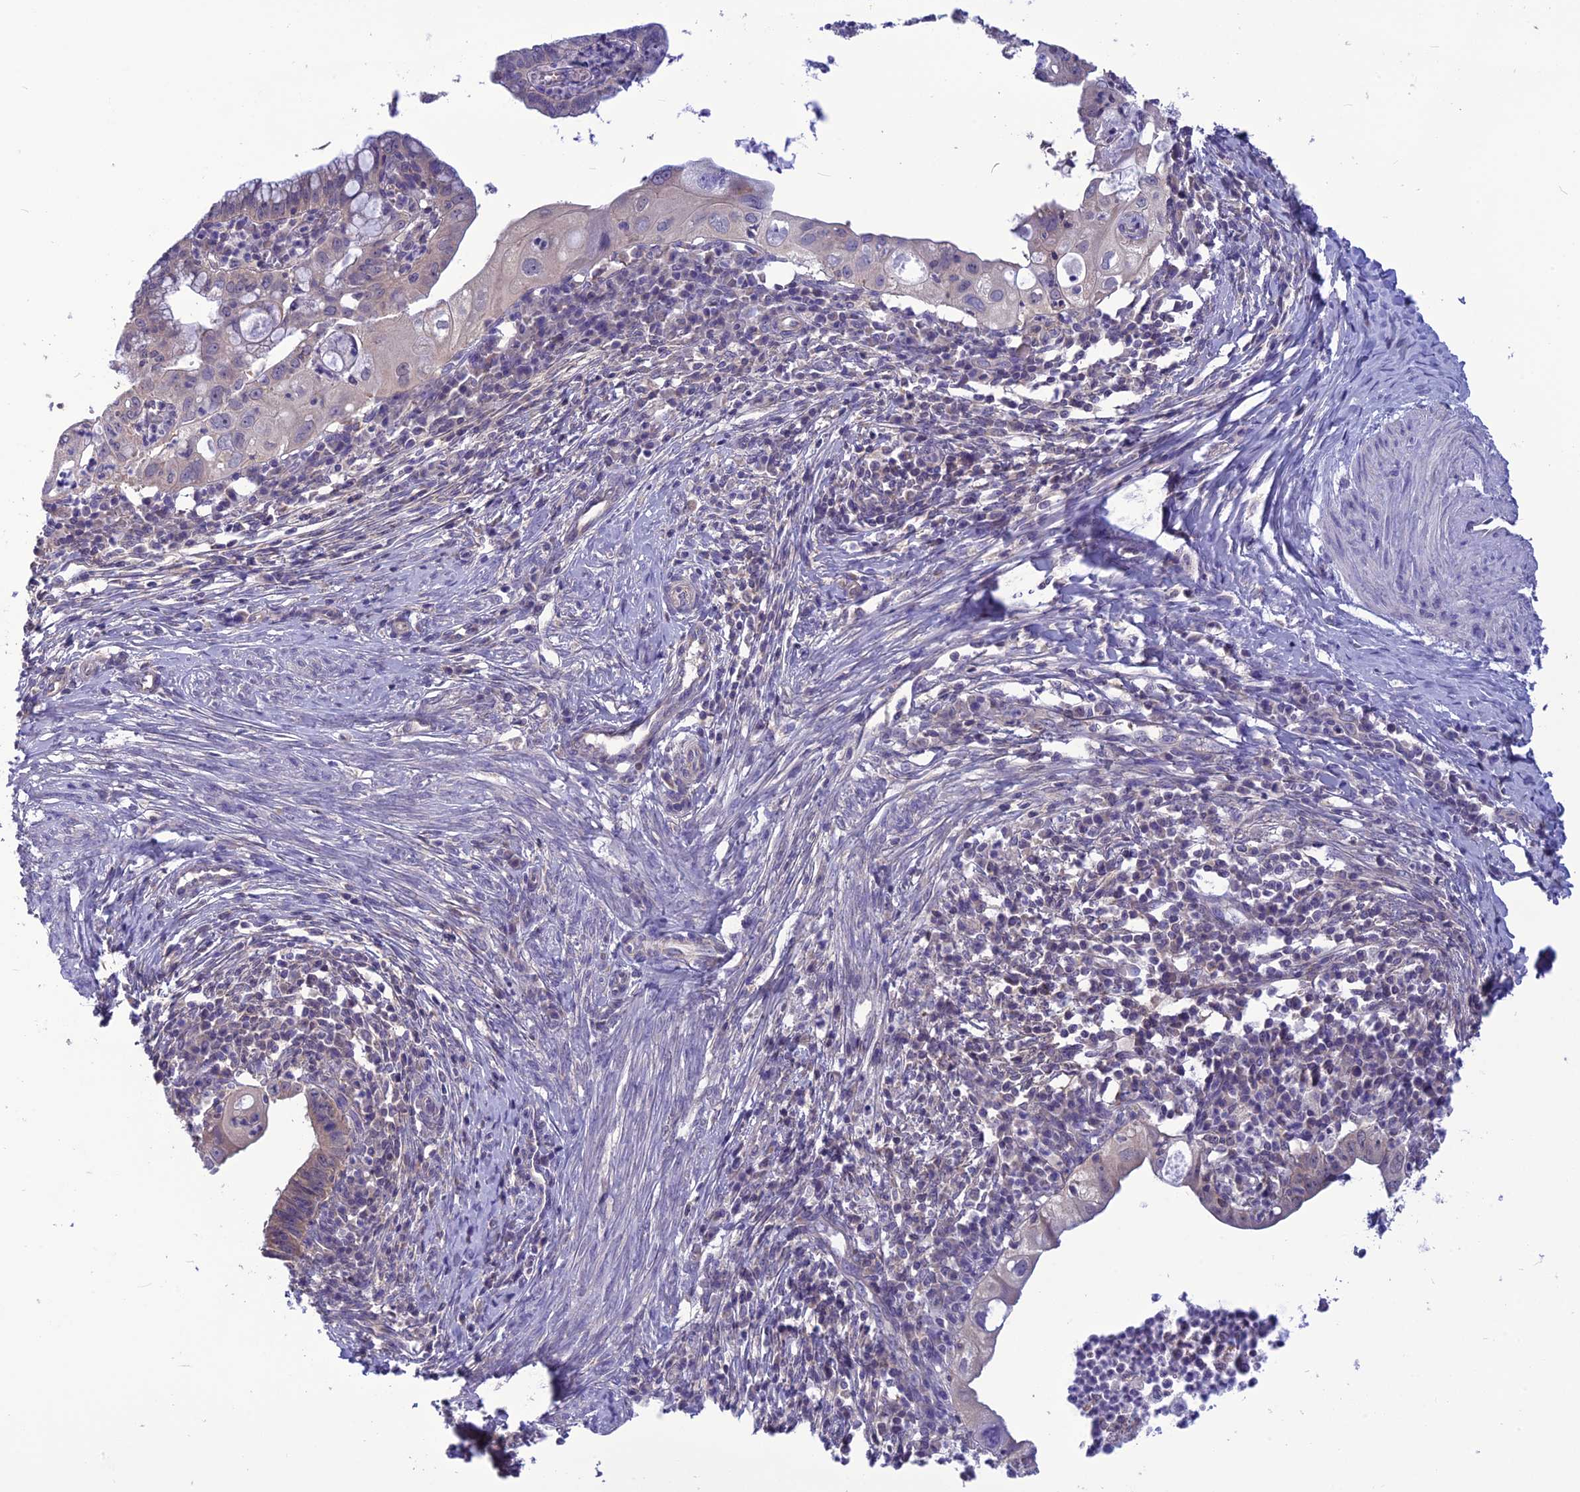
{"staining": {"intensity": "negative", "quantity": "none", "location": "none"}, "tissue": "cervical cancer", "cell_type": "Tumor cells", "image_type": "cancer", "snomed": [{"axis": "morphology", "description": "Adenocarcinoma, NOS"}, {"axis": "topography", "description": "Cervix"}], "caption": "Photomicrograph shows no protein positivity in tumor cells of cervical cancer tissue.", "gene": "PSMF1", "patient": {"sex": "female", "age": 36}}